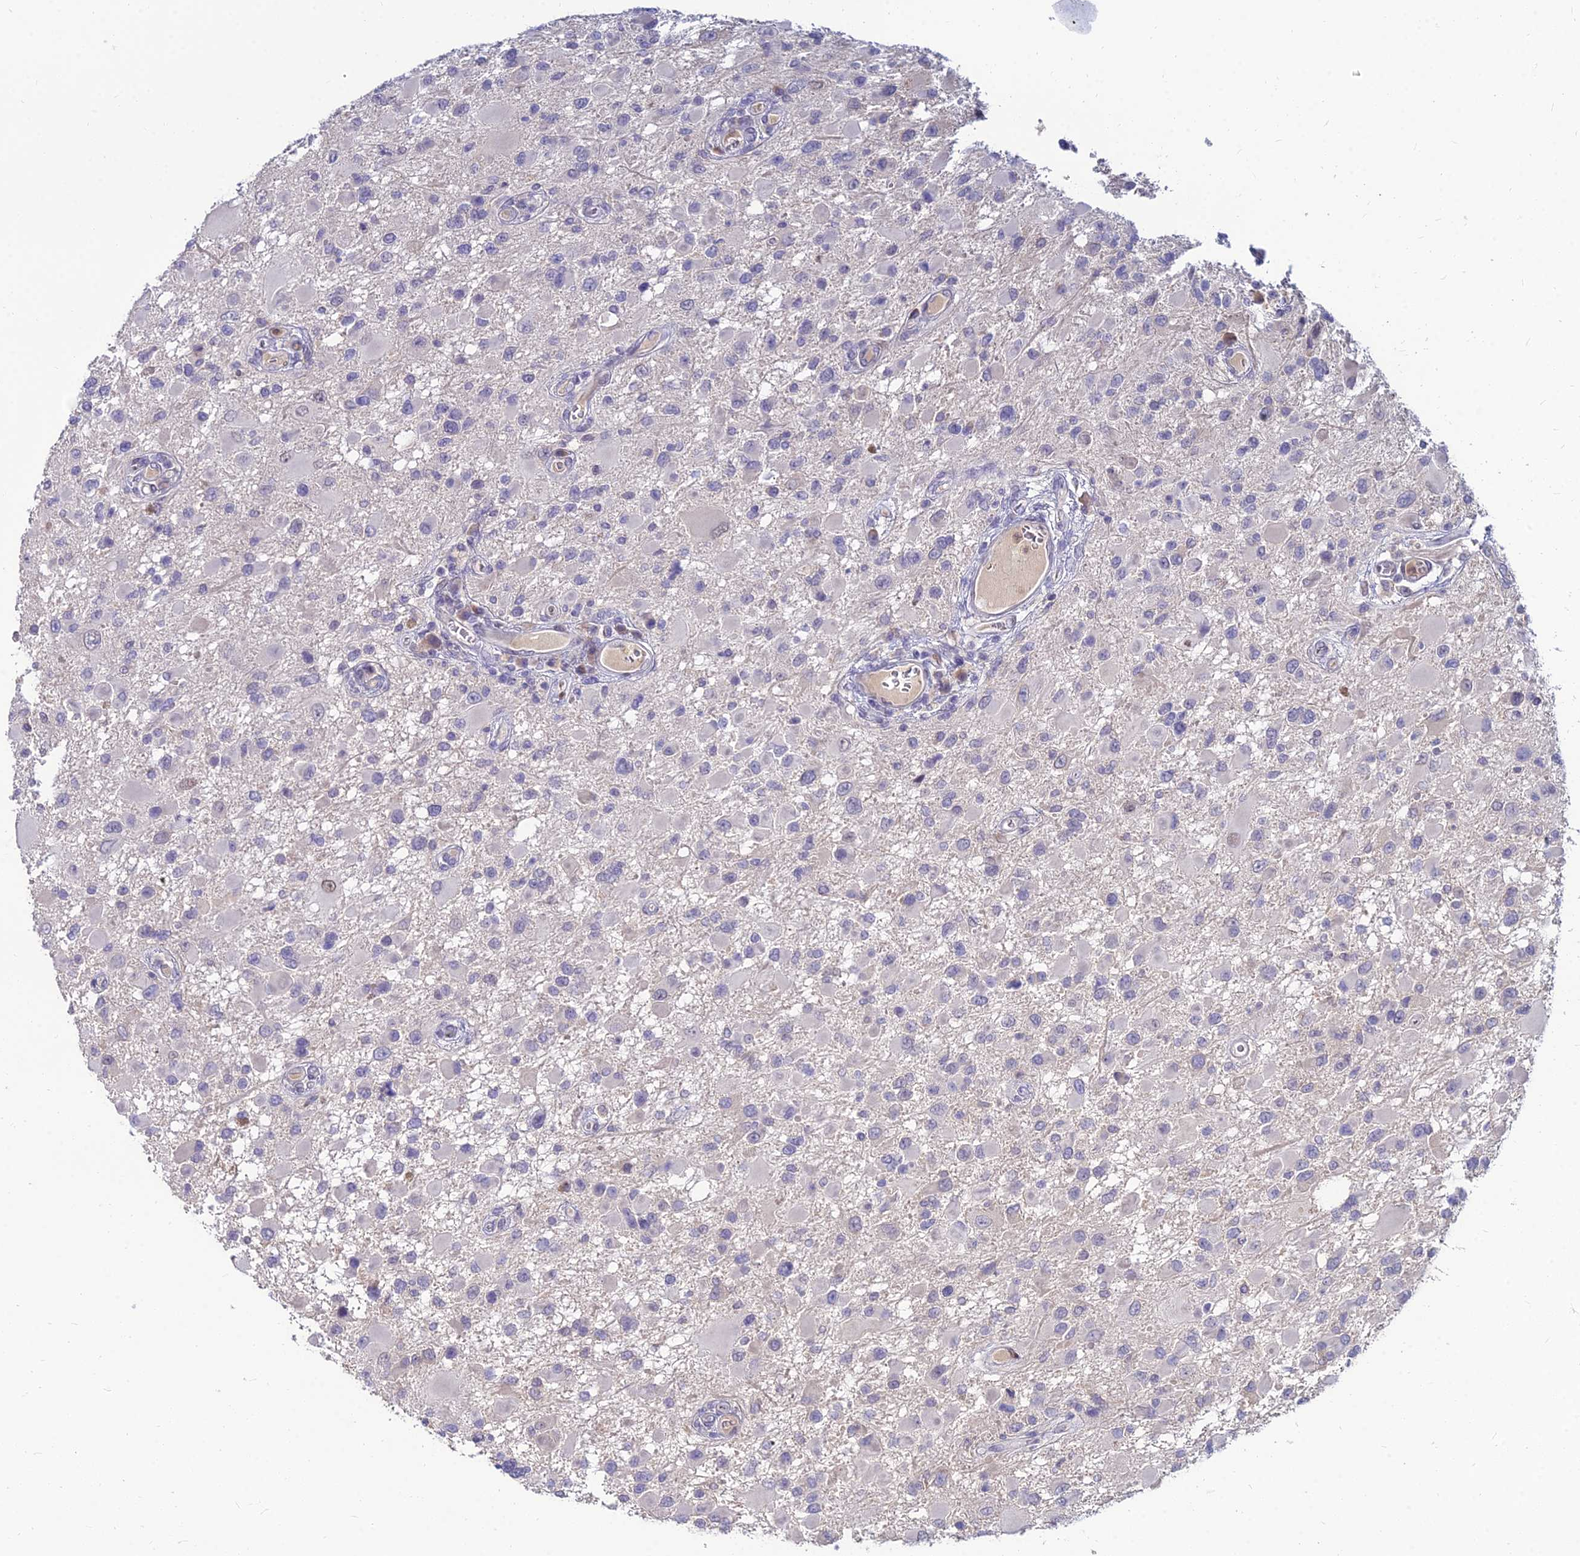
{"staining": {"intensity": "negative", "quantity": "none", "location": "none"}, "tissue": "glioma", "cell_type": "Tumor cells", "image_type": "cancer", "snomed": [{"axis": "morphology", "description": "Glioma, malignant, High grade"}, {"axis": "topography", "description": "Brain"}], "caption": "Human high-grade glioma (malignant) stained for a protein using immunohistochemistry exhibits no expression in tumor cells.", "gene": "GOLGA6D", "patient": {"sex": "male", "age": 53}}